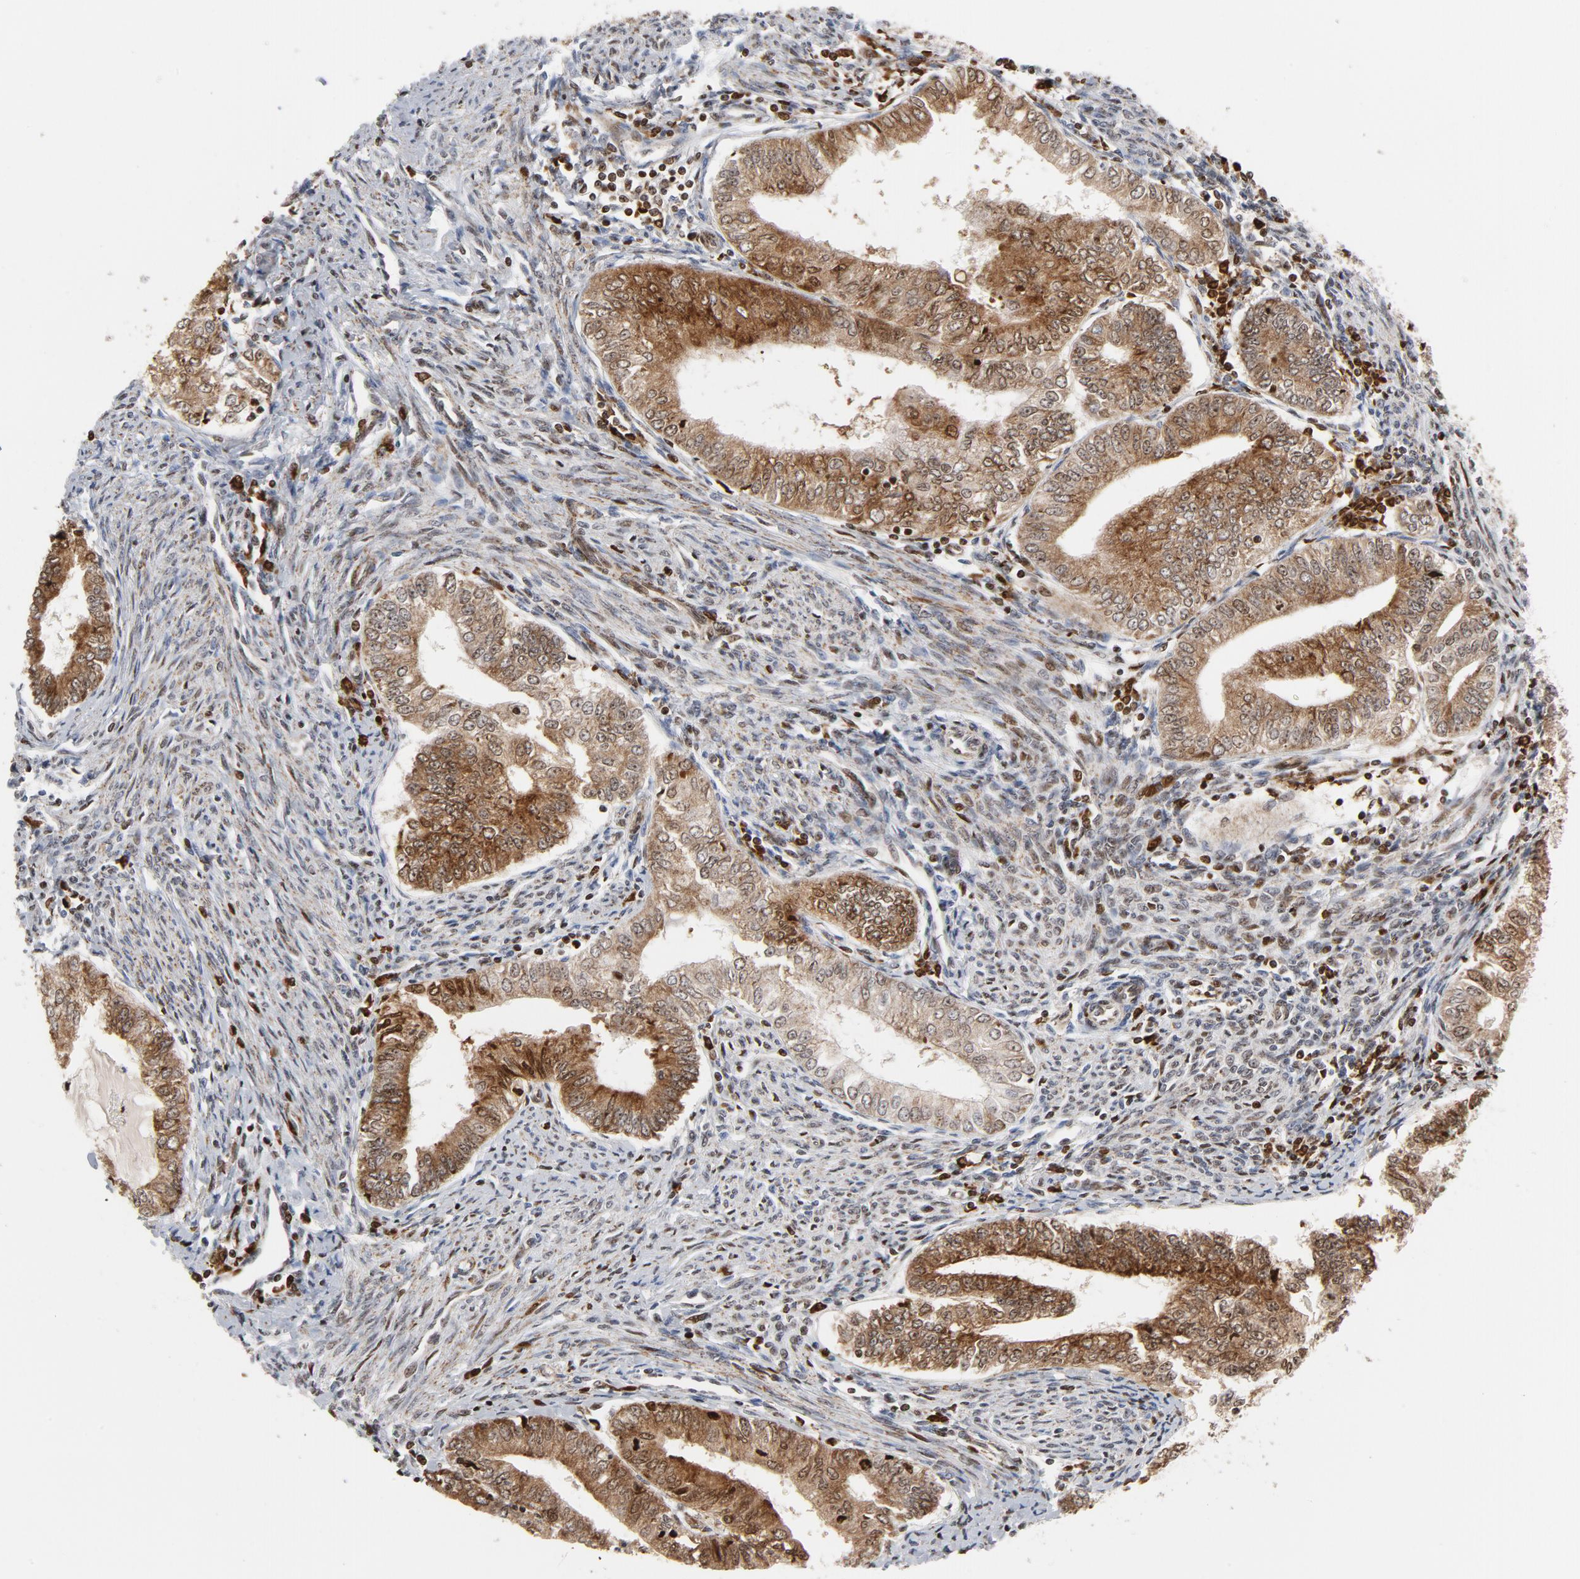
{"staining": {"intensity": "moderate", "quantity": ">75%", "location": "cytoplasmic/membranous,nuclear"}, "tissue": "endometrial cancer", "cell_type": "Tumor cells", "image_type": "cancer", "snomed": [{"axis": "morphology", "description": "Adenocarcinoma, NOS"}, {"axis": "topography", "description": "Endometrium"}], "caption": "DAB immunohistochemical staining of adenocarcinoma (endometrial) displays moderate cytoplasmic/membranous and nuclear protein expression in approximately >75% of tumor cells.", "gene": "CYCS", "patient": {"sex": "female", "age": 66}}